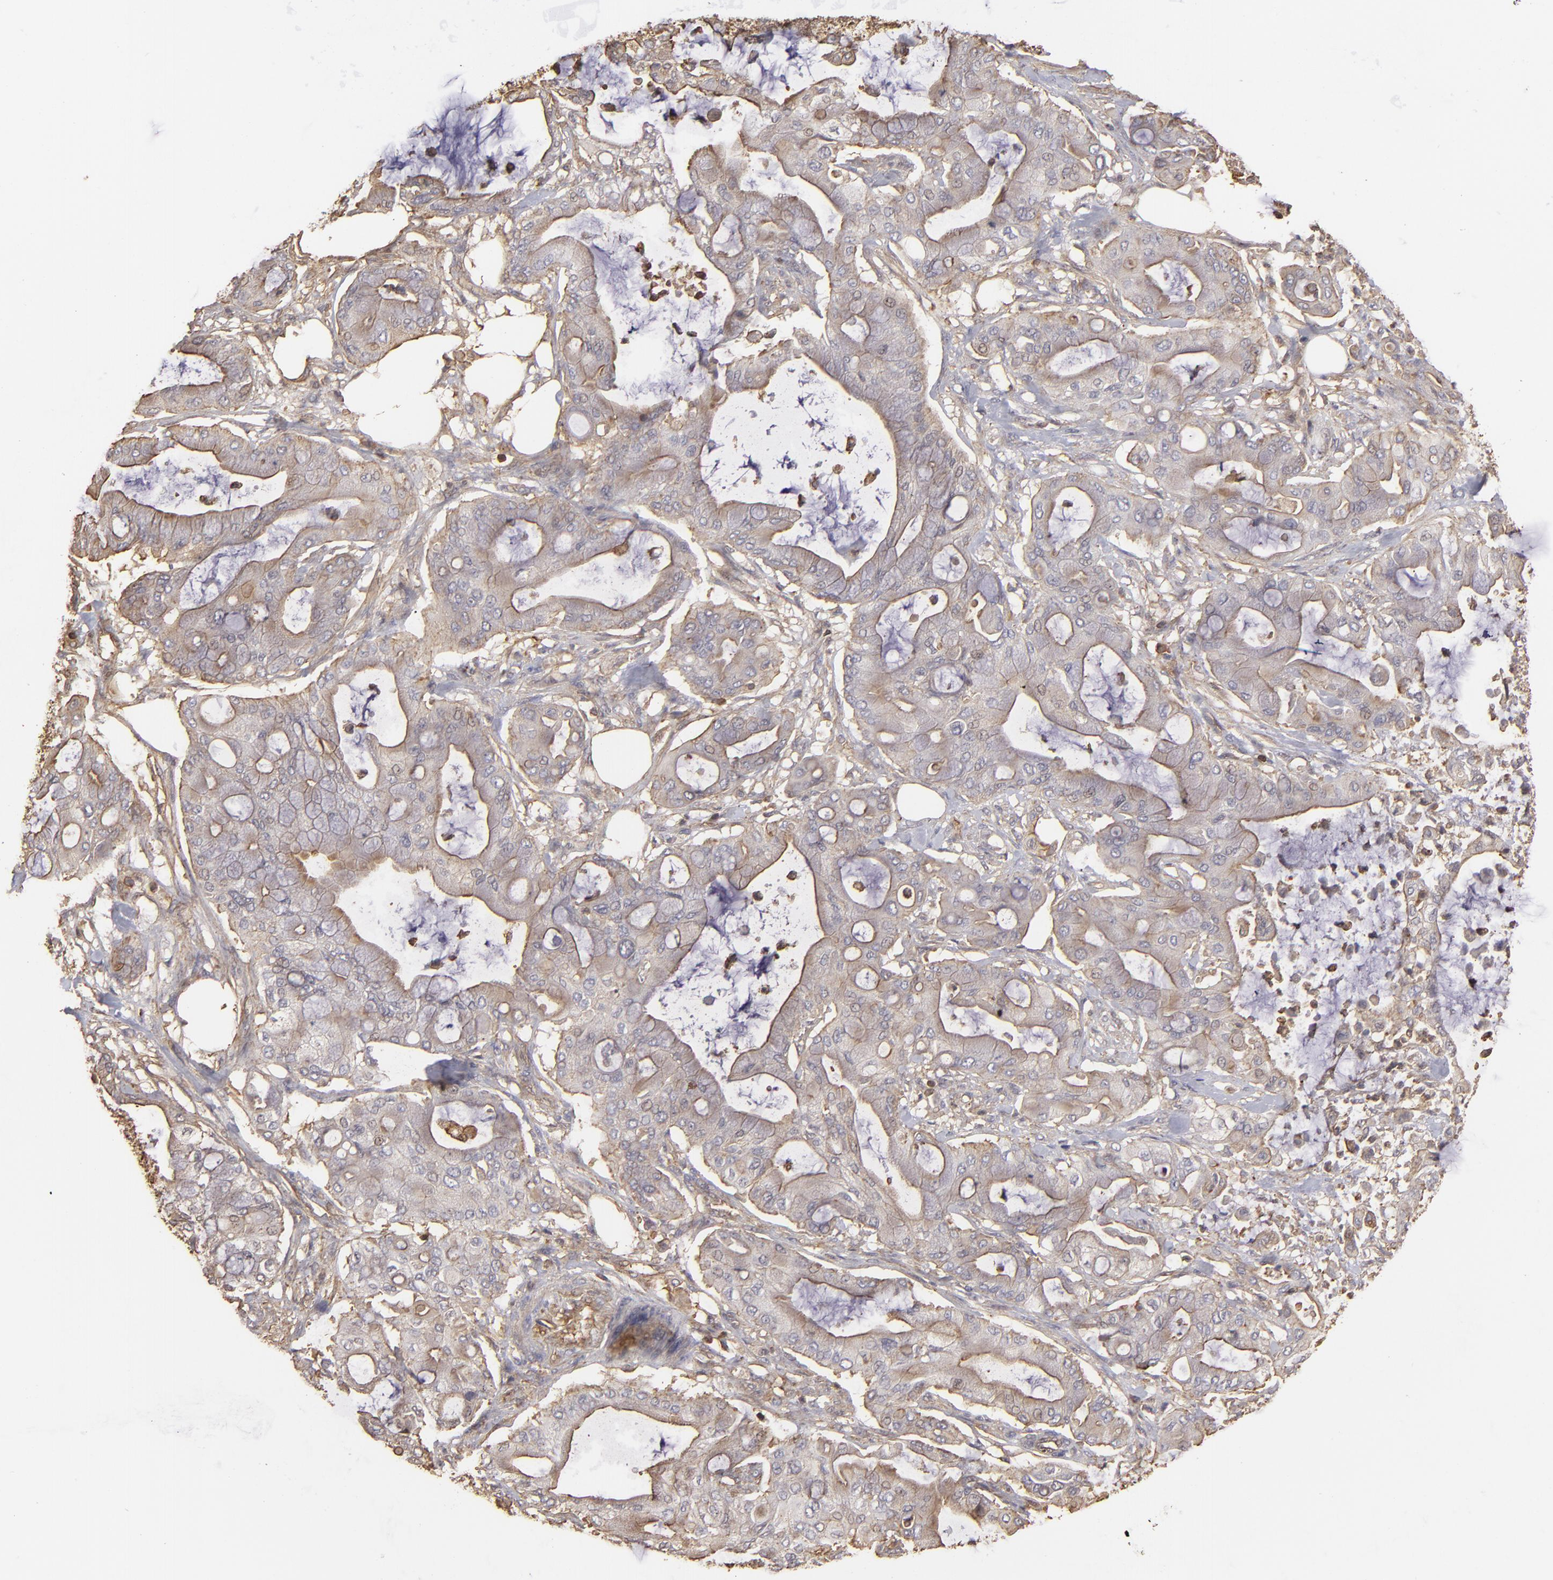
{"staining": {"intensity": "weak", "quantity": ">75%", "location": "cytoplasmic/membranous"}, "tissue": "pancreatic cancer", "cell_type": "Tumor cells", "image_type": "cancer", "snomed": [{"axis": "morphology", "description": "Adenocarcinoma, NOS"}, {"axis": "morphology", "description": "Adenocarcinoma, metastatic, NOS"}, {"axis": "topography", "description": "Lymph node"}, {"axis": "topography", "description": "Pancreas"}, {"axis": "topography", "description": "Duodenum"}], "caption": "Protein expression analysis of metastatic adenocarcinoma (pancreatic) demonstrates weak cytoplasmic/membranous staining in approximately >75% of tumor cells.", "gene": "ACTB", "patient": {"sex": "female", "age": 64}}